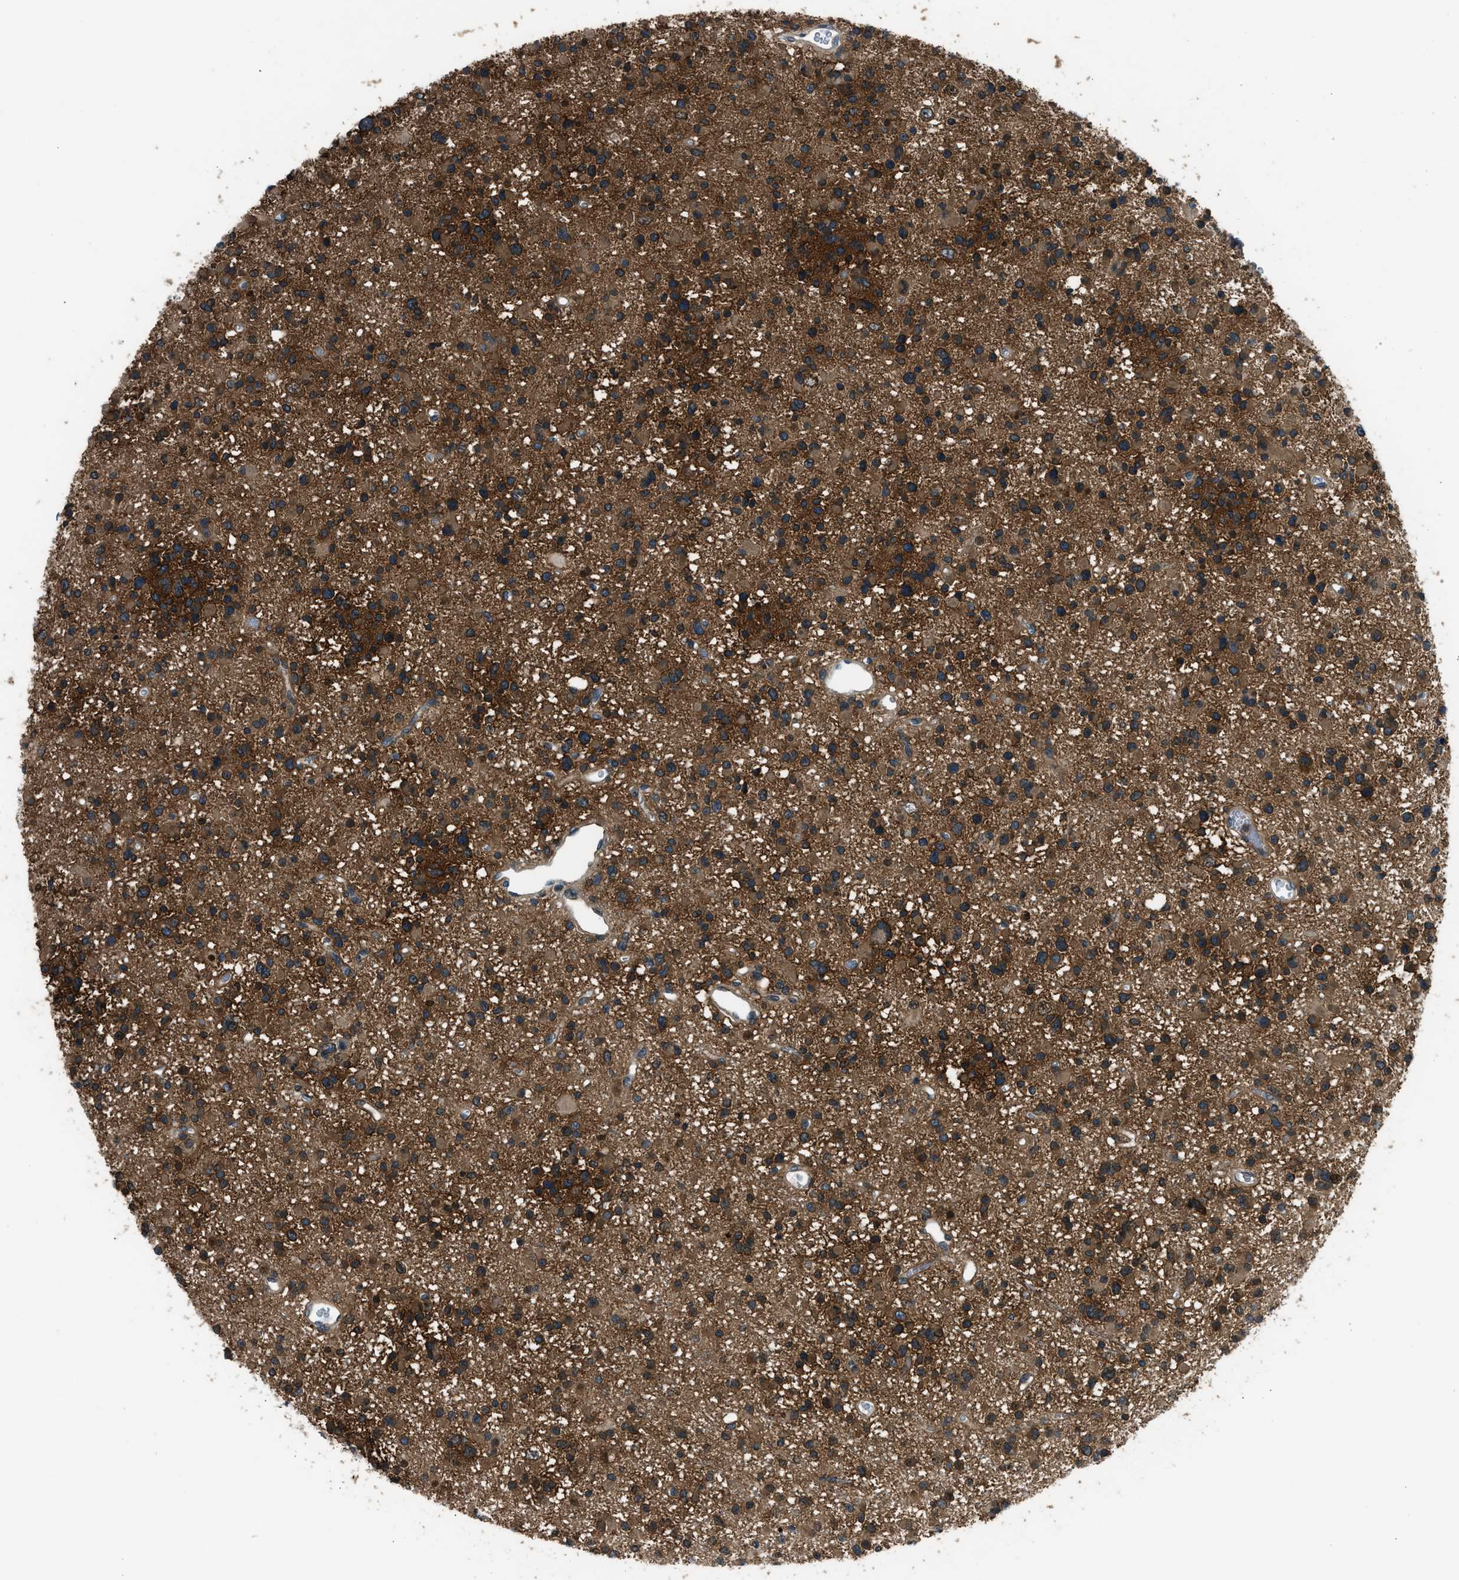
{"staining": {"intensity": "strong", "quantity": ">75%", "location": "cytoplasmic/membranous"}, "tissue": "glioma", "cell_type": "Tumor cells", "image_type": "cancer", "snomed": [{"axis": "morphology", "description": "Glioma, malignant, Low grade"}, {"axis": "topography", "description": "Brain"}], "caption": "High-power microscopy captured an immunohistochemistry histopathology image of malignant low-grade glioma, revealing strong cytoplasmic/membranous positivity in about >75% of tumor cells.", "gene": "EDARADD", "patient": {"sex": "female", "age": 22}}